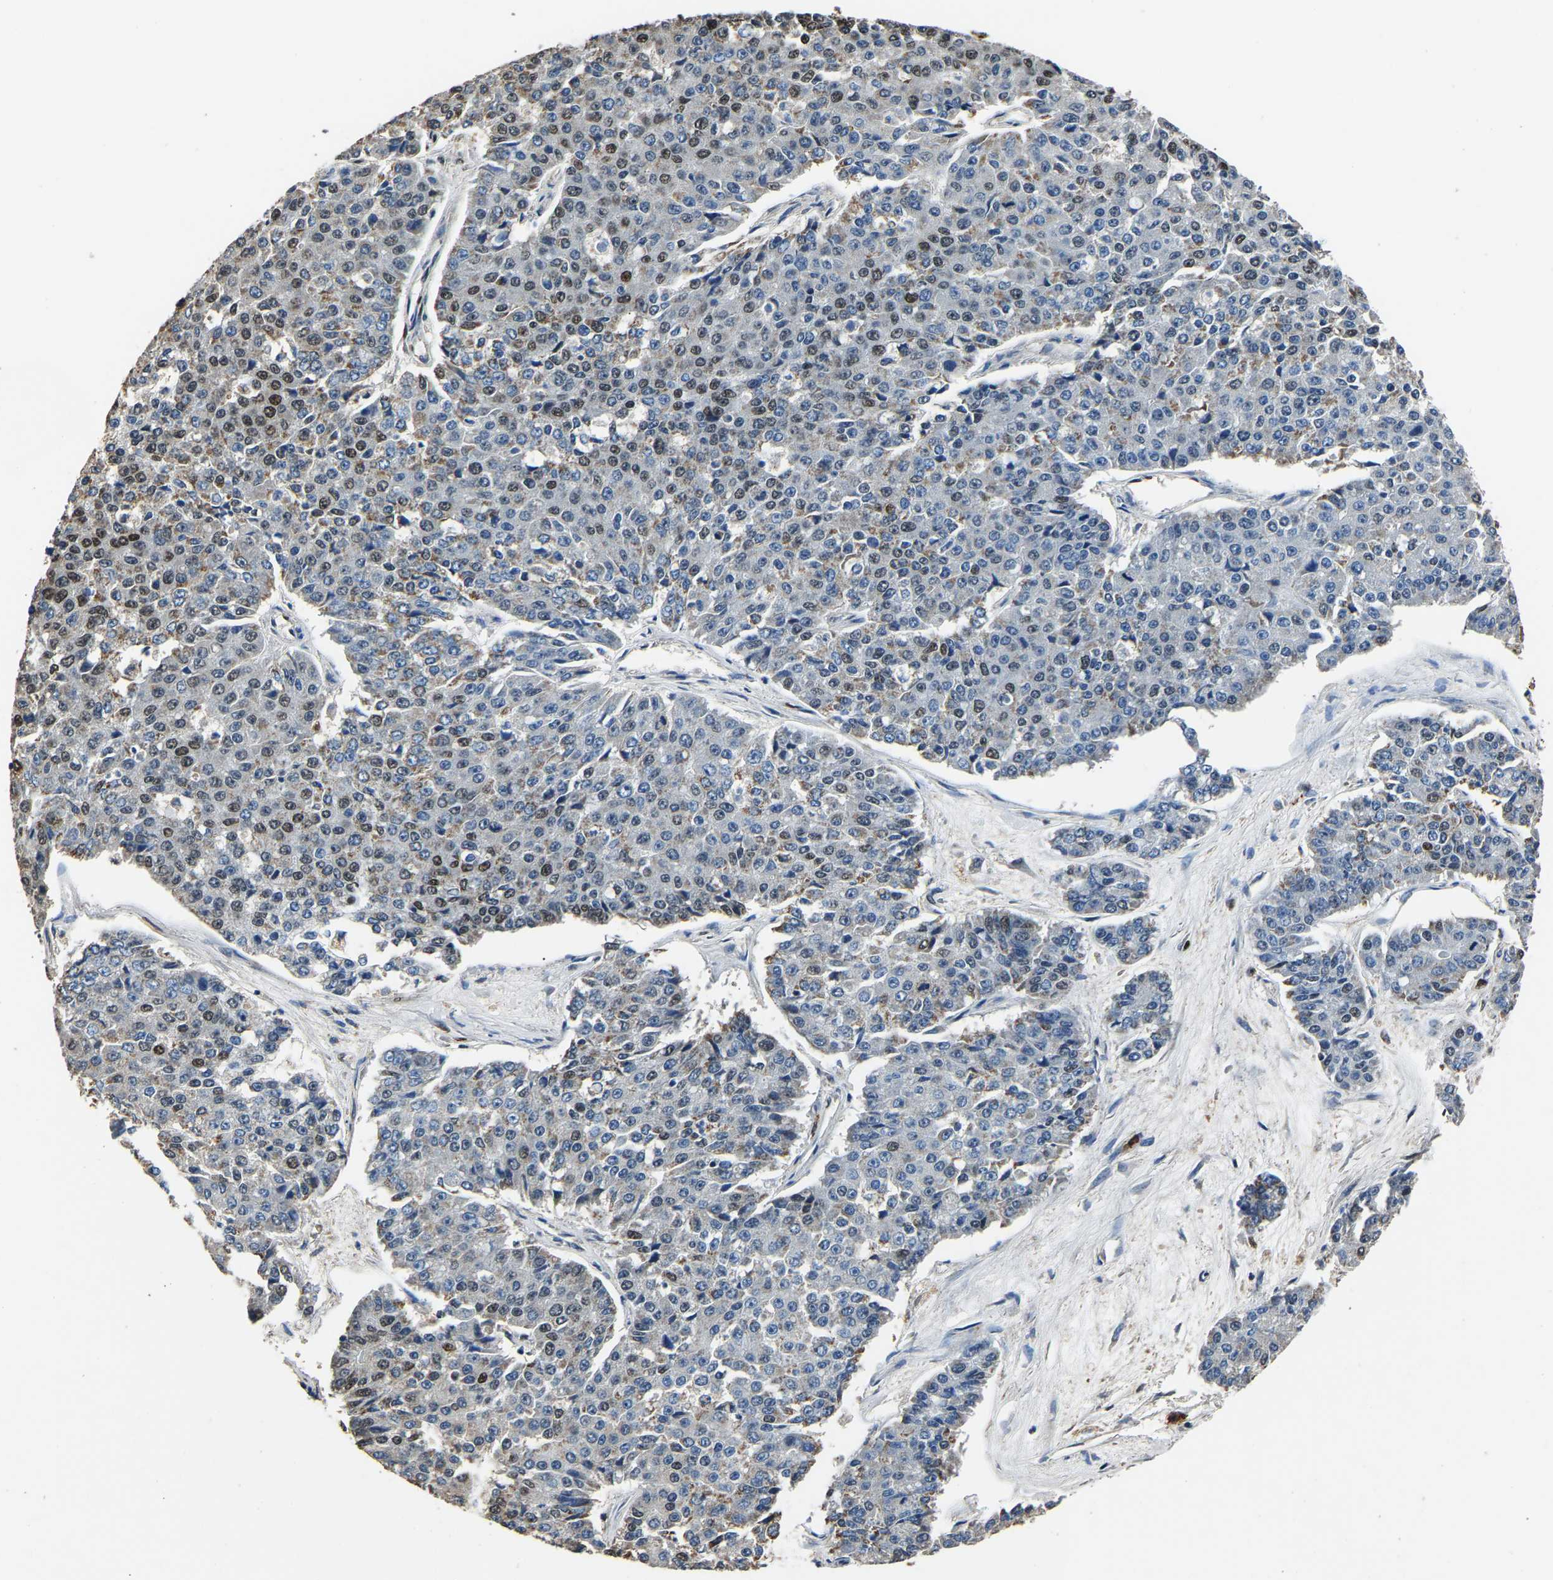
{"staining": {"intensity": "moderate", "quantity": "<25%", "location": "nuclear"}, "tissue": "pancreatic cancer", "cell_type": "Tumor cells", "image_type": "cancer", "snomed": [{"axis": "morphology", "description": "Adenocarcinoma, NOS"}, {"axis": "topography", "description": "Pancreas"}], "caption": "IHC (DAB (3,3'-diaminobenzidine)) staining of pancreatic cancer displays moderate nuclear protein staining in approximately <25% of tumor cells. (DAB (3,3'-diaminobenzidine) = brown stain, brightfield microscopy at high magnification).", "gene": "SAFB", "patient": {"sex": "male", "age": 50}}